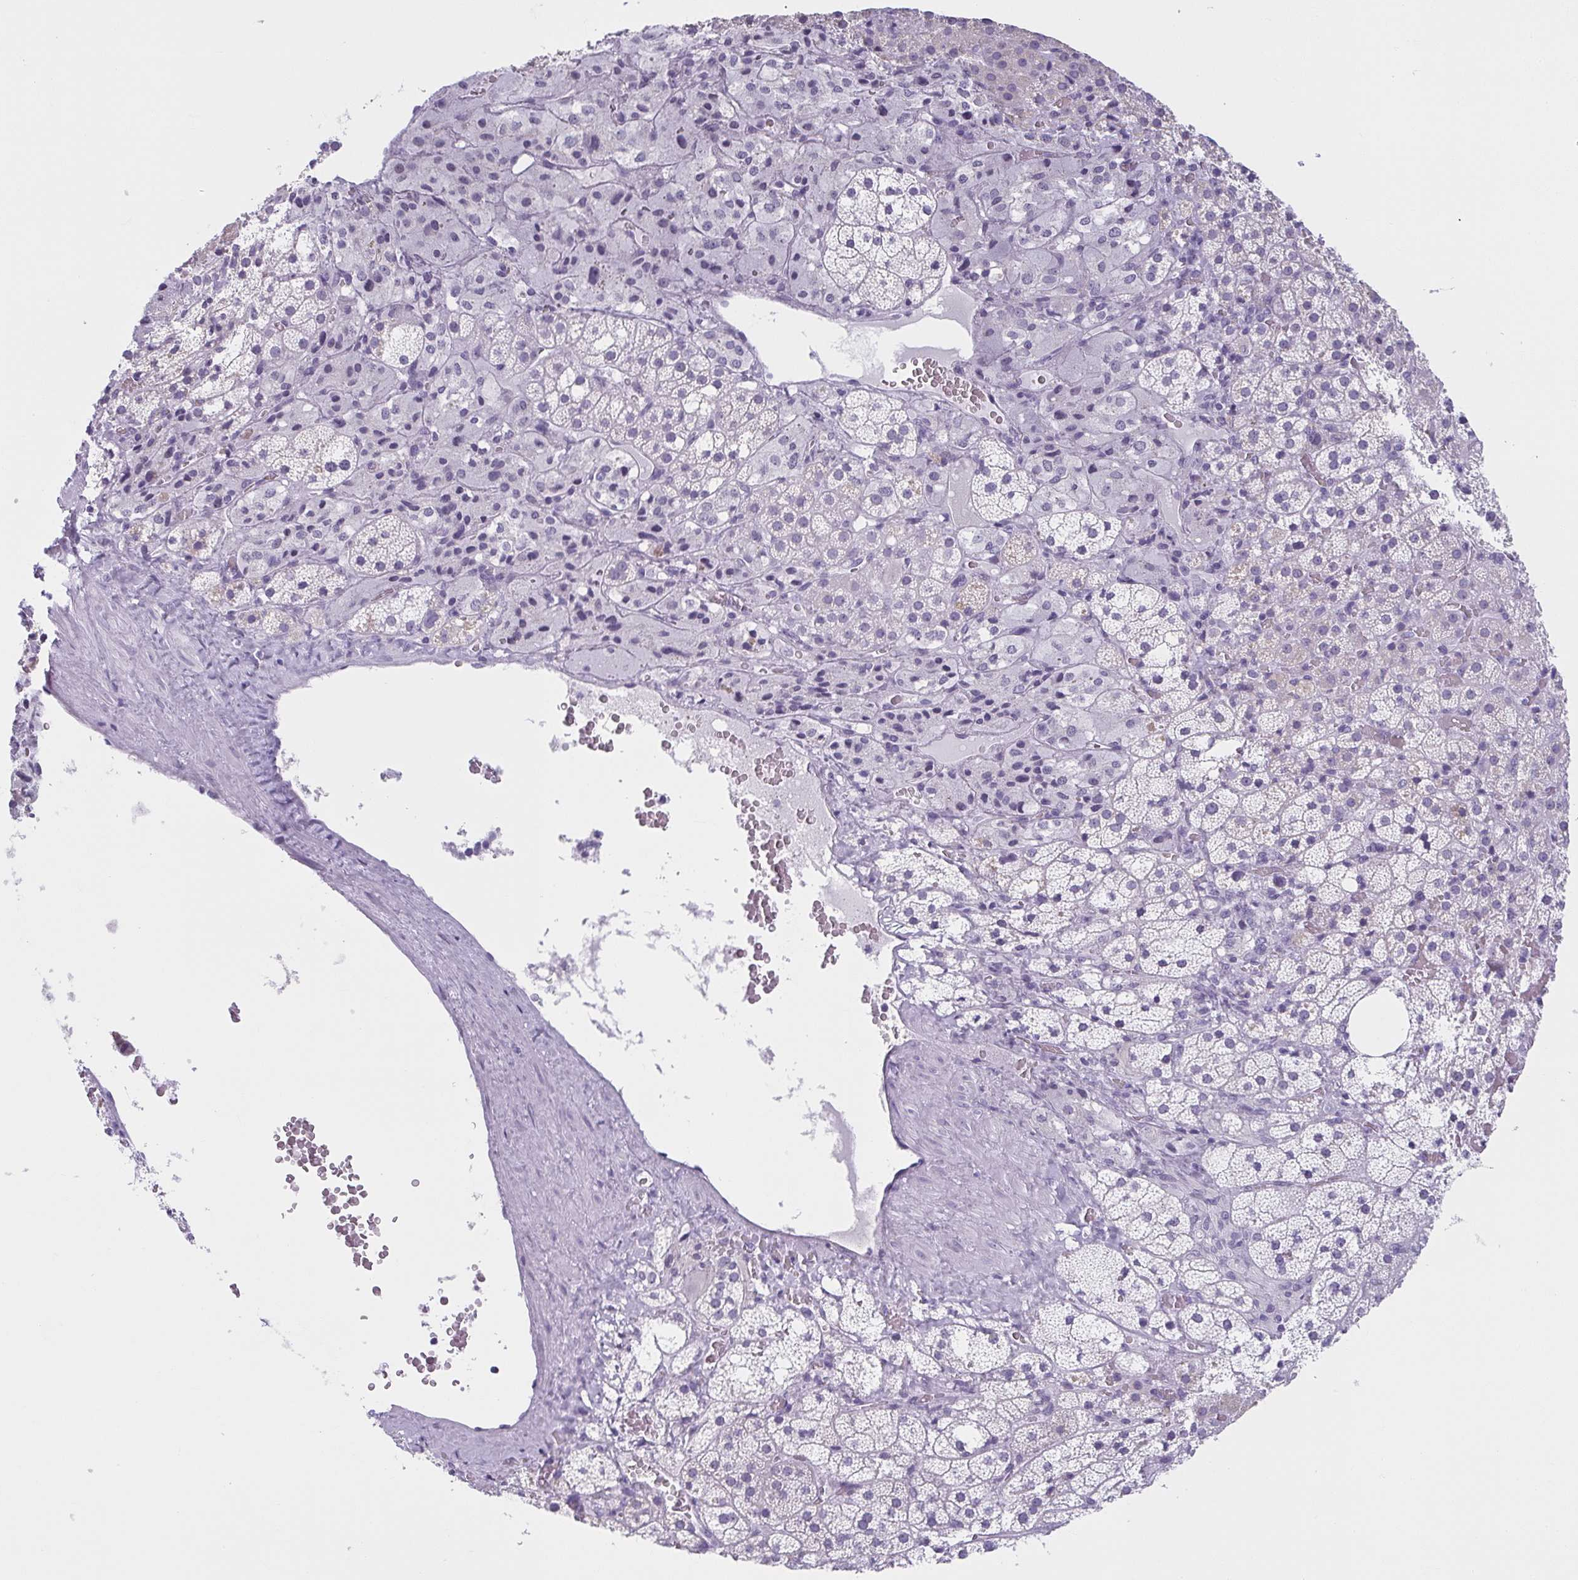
{"staining": {"intensity": "negative", "quantity": "none", "location": "none"}, "tissue": "adrenal gland", "cell_type": "Glandular cells", "image_type": "normal", "snomed": [{"axis": "morphology", "description": "Normal tissue, NOS"}, {"axis": "topography", "description": "Adrenal gland"}], "caption": "Immunohistochemistry (IHC) image of benign adrenal gland: human adrenal gland stained with DAB (3,3'-diaminobenzidine) demonstrates no significant protein staining in glandular cells.", "gene": "MOBP", "patient": {"sex": "male", "age": 53}}